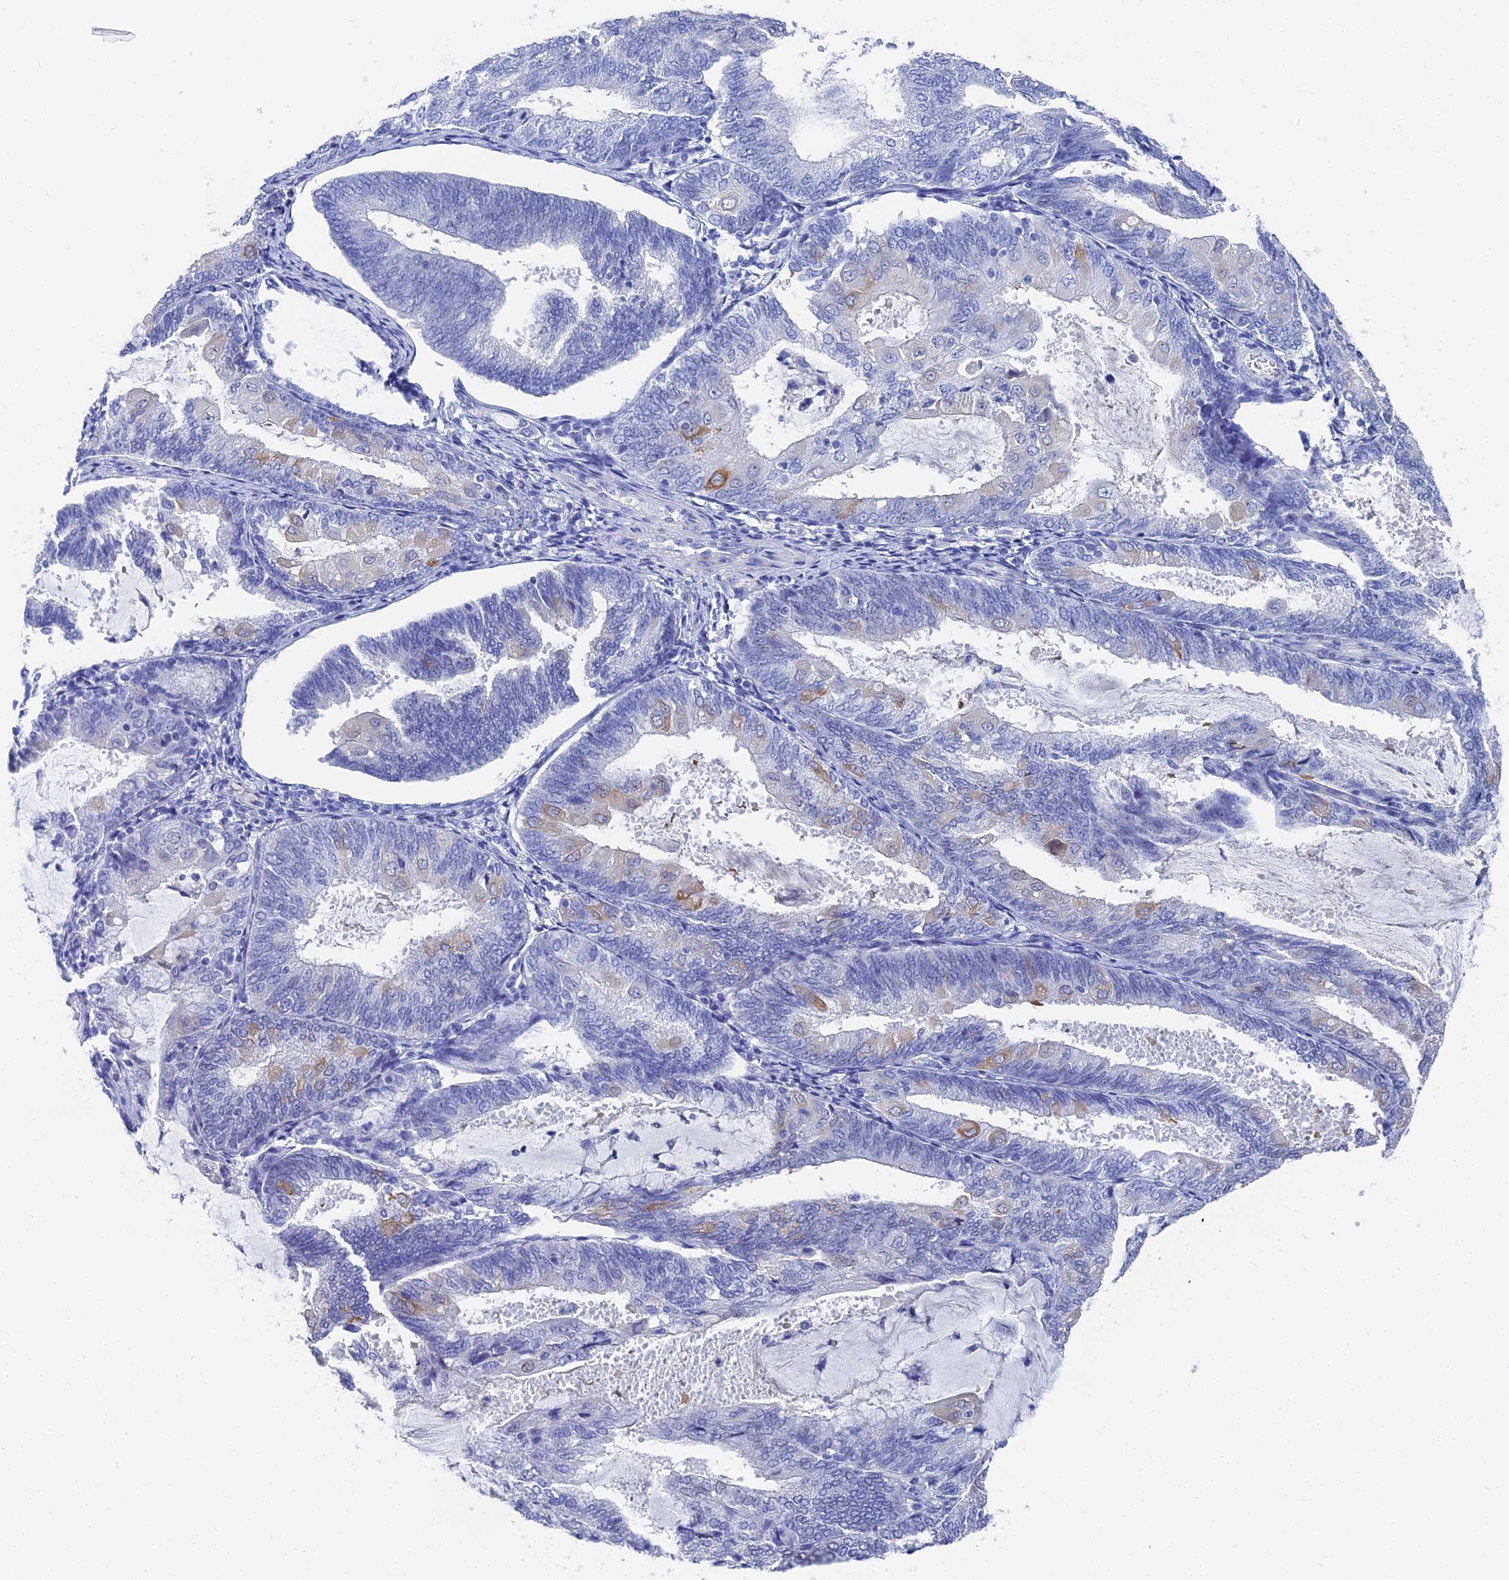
{"staining": {"intensity": "moderate", "quantity": "<25%", "location": "cytoplasmic/membranous"}, "tissue": "endometrial cancer", "cell_type": "Tumor cells", "image_type": "cancer", "snomed": [{"axis": "morphology", "description": "Adenocarcinoma, NOS"}, {"axis": "topography", "description": "Endometrium"}], "caption": "The photomicrograph exhibits a brown stain indicating the presence of a protein in the cytoplasmic/membranous of tumor cells in endometrial cancer. The staining was performed using DAB (3,3'-diaminobenzidine), with brown indicating positive protein expression. Nuclei are stained blue with hematoxylin.", "gene": "VPS33B", "patient": {"sex": "female", "age": 81}}